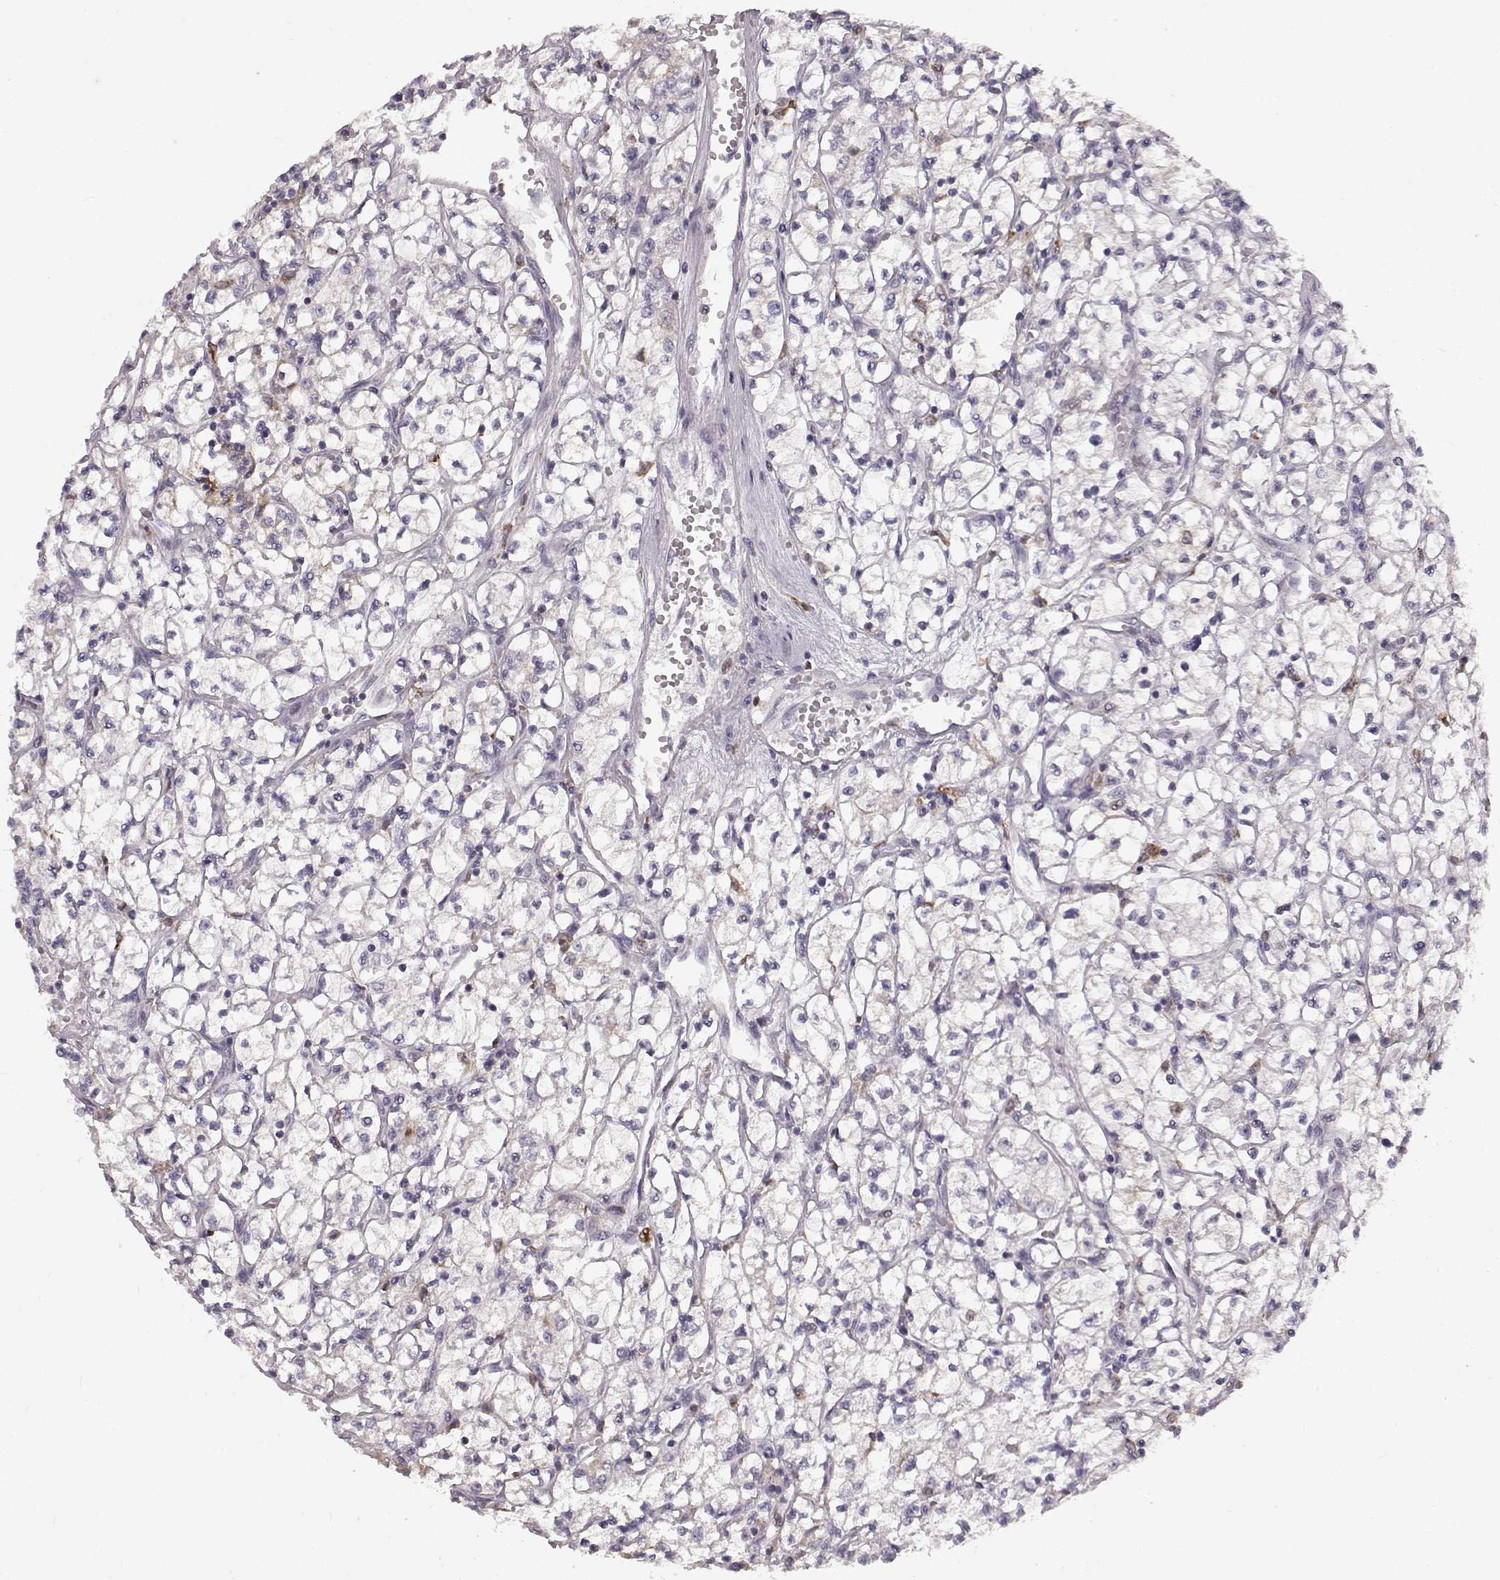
{"staining": {"intensity": "negative", "quantity": "none", "location": "none"}, "tissue": "renal cancer", "cell_type": "Tumor cells", "image_type": "cancer", "snomed": [{"axis": "morphology", "description": "Adenocarcinoma, NOS"}, {"axis": "topography", "description": "Kidney"}], "caption": "Renal cancer (adenocarcinoma) was stained to show a protein in brown. There is no significant staining in tumor cells.", "gene": "SPAG17", "patient": {"sex": "female", "age": 64}}